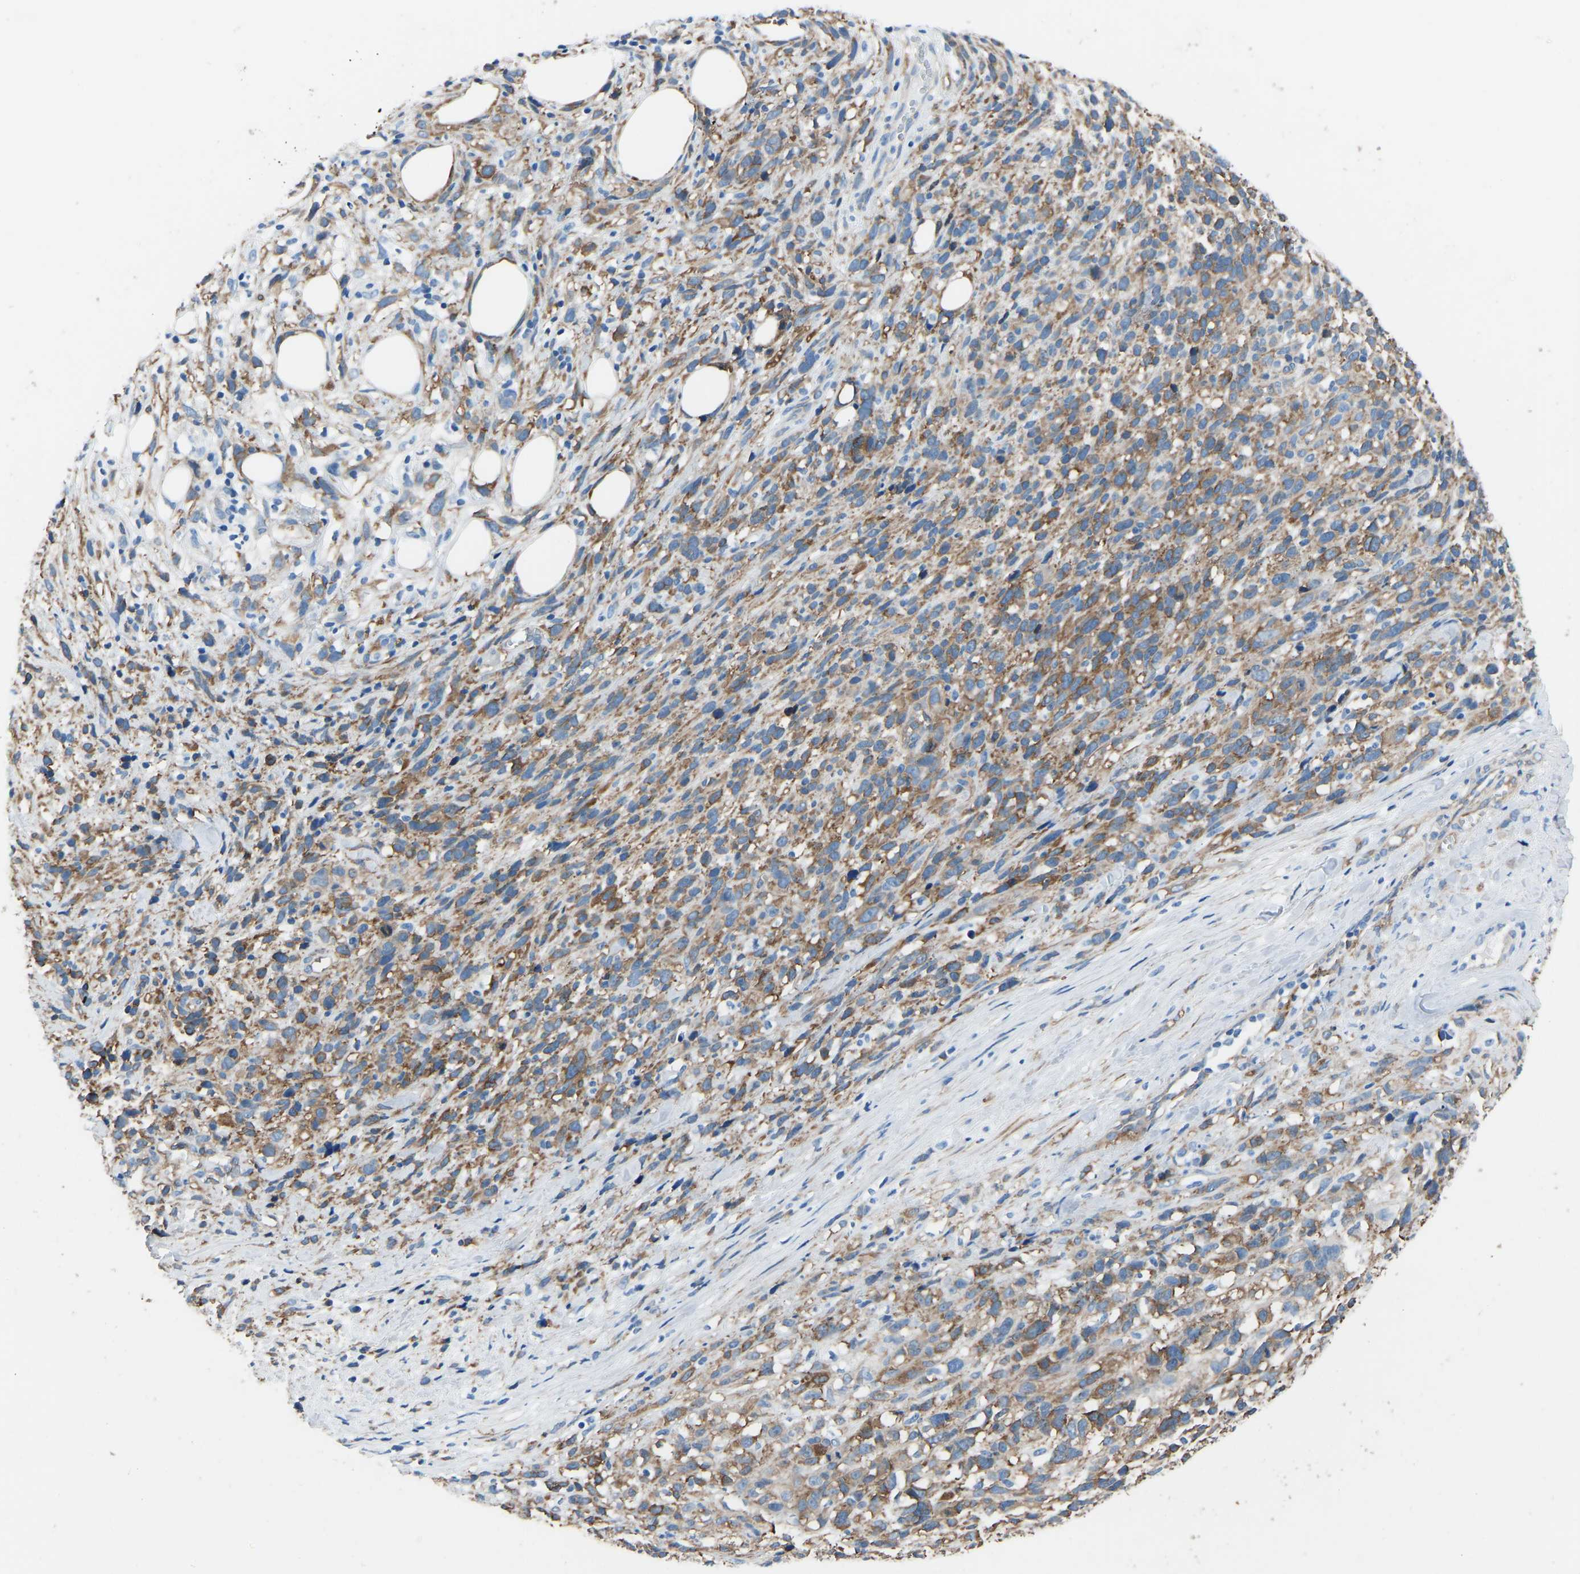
{"staining": {"intensity": "moderate", "quantity": ">75%", "location": "cytoplasmic/membranous"}, "tissue": "melanoma", "cell_type": "Tumor cells", "image_type": "cancer", "snomed": [{"axis": "morphology", "description": "Malignant melanoma, NOS"}, {"axis": "topography", "description": "Skin"}], "caption": "Human melanoma stained with a protein marker demonstrates moderate staining in tumor cells.", "gene": "MYH10", "patient": {"sex": "female", "age": 55}}